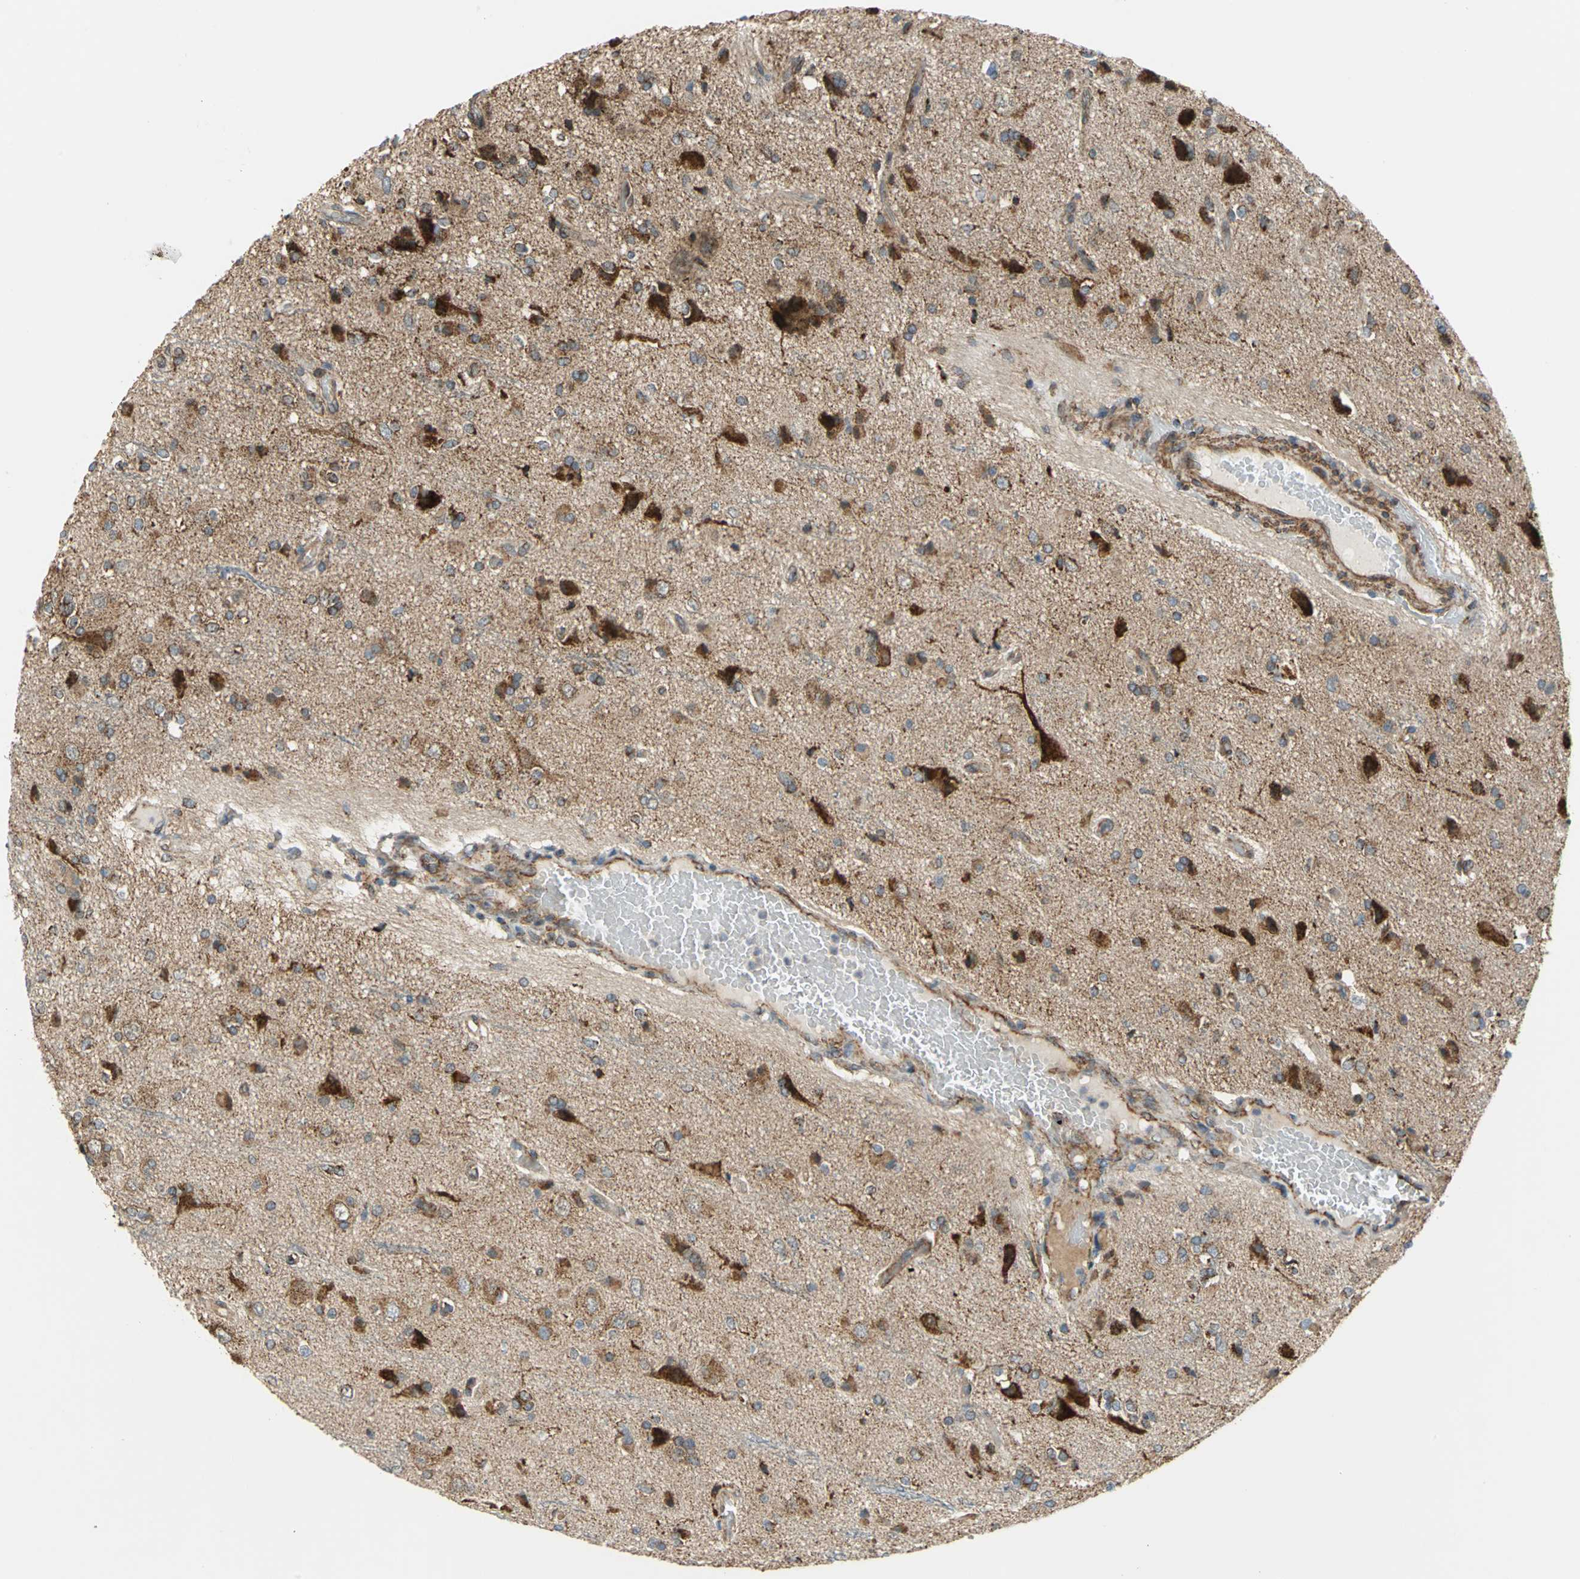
{"staining": {"intensity": "moderate", "quantity": ">75%", "location": "cytoplasmic/membranous"}, "tissue": "glioma", "cell_type": "Tumor cells", "image_type": "cancer", "snomed": [{"axis": "morphology", "description": "Glioma, malignant, High grade"}, {"axis": "topography", "description": "Brain"}], "caption": "A brown stain shows moderate cytoplasmic/membranous staining of a protein in human glioma tumor cells.", "gene": "MRPS22", "patient": {"sex": "male", "age": 47}}